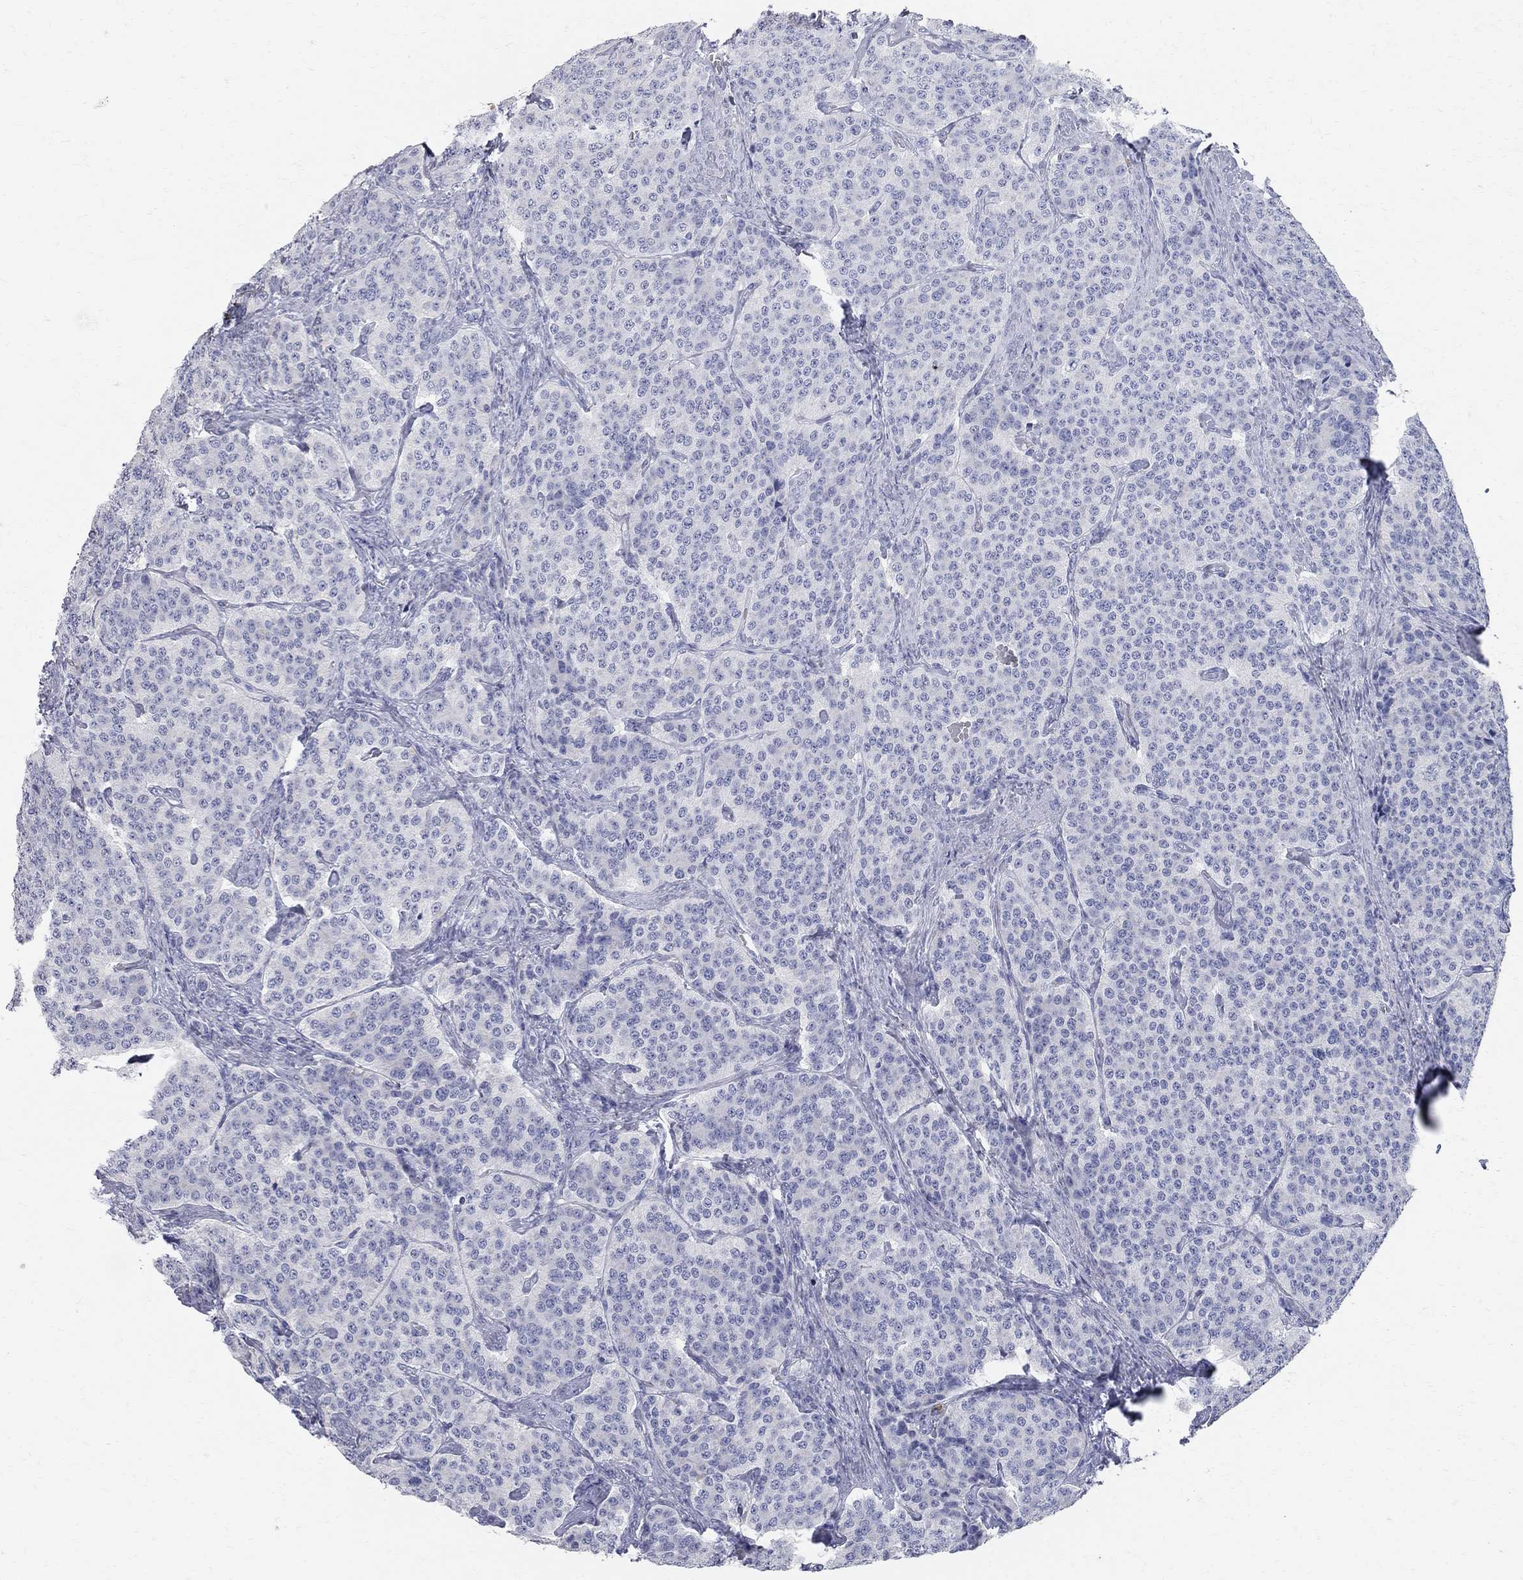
{"staining": {"intensity": "negative", "quantity": "none", "location": "none"}, "tissue": "carcinoid", "cell_type": "Tumor cells", "image_type": "cancer", "snomed": [{"axis": "morphology", "description": "Carcinoid, malignant, NOS"}, {"axis": "topography", "description": "Small intestine"}], "caption": "Human malignant carcinoid stained for a protein using immunohistochemistry (IHC) exhibits no expression in tumor cells.", "gene": "AOX1", "patient": {"sex": "female", "age": 58}}